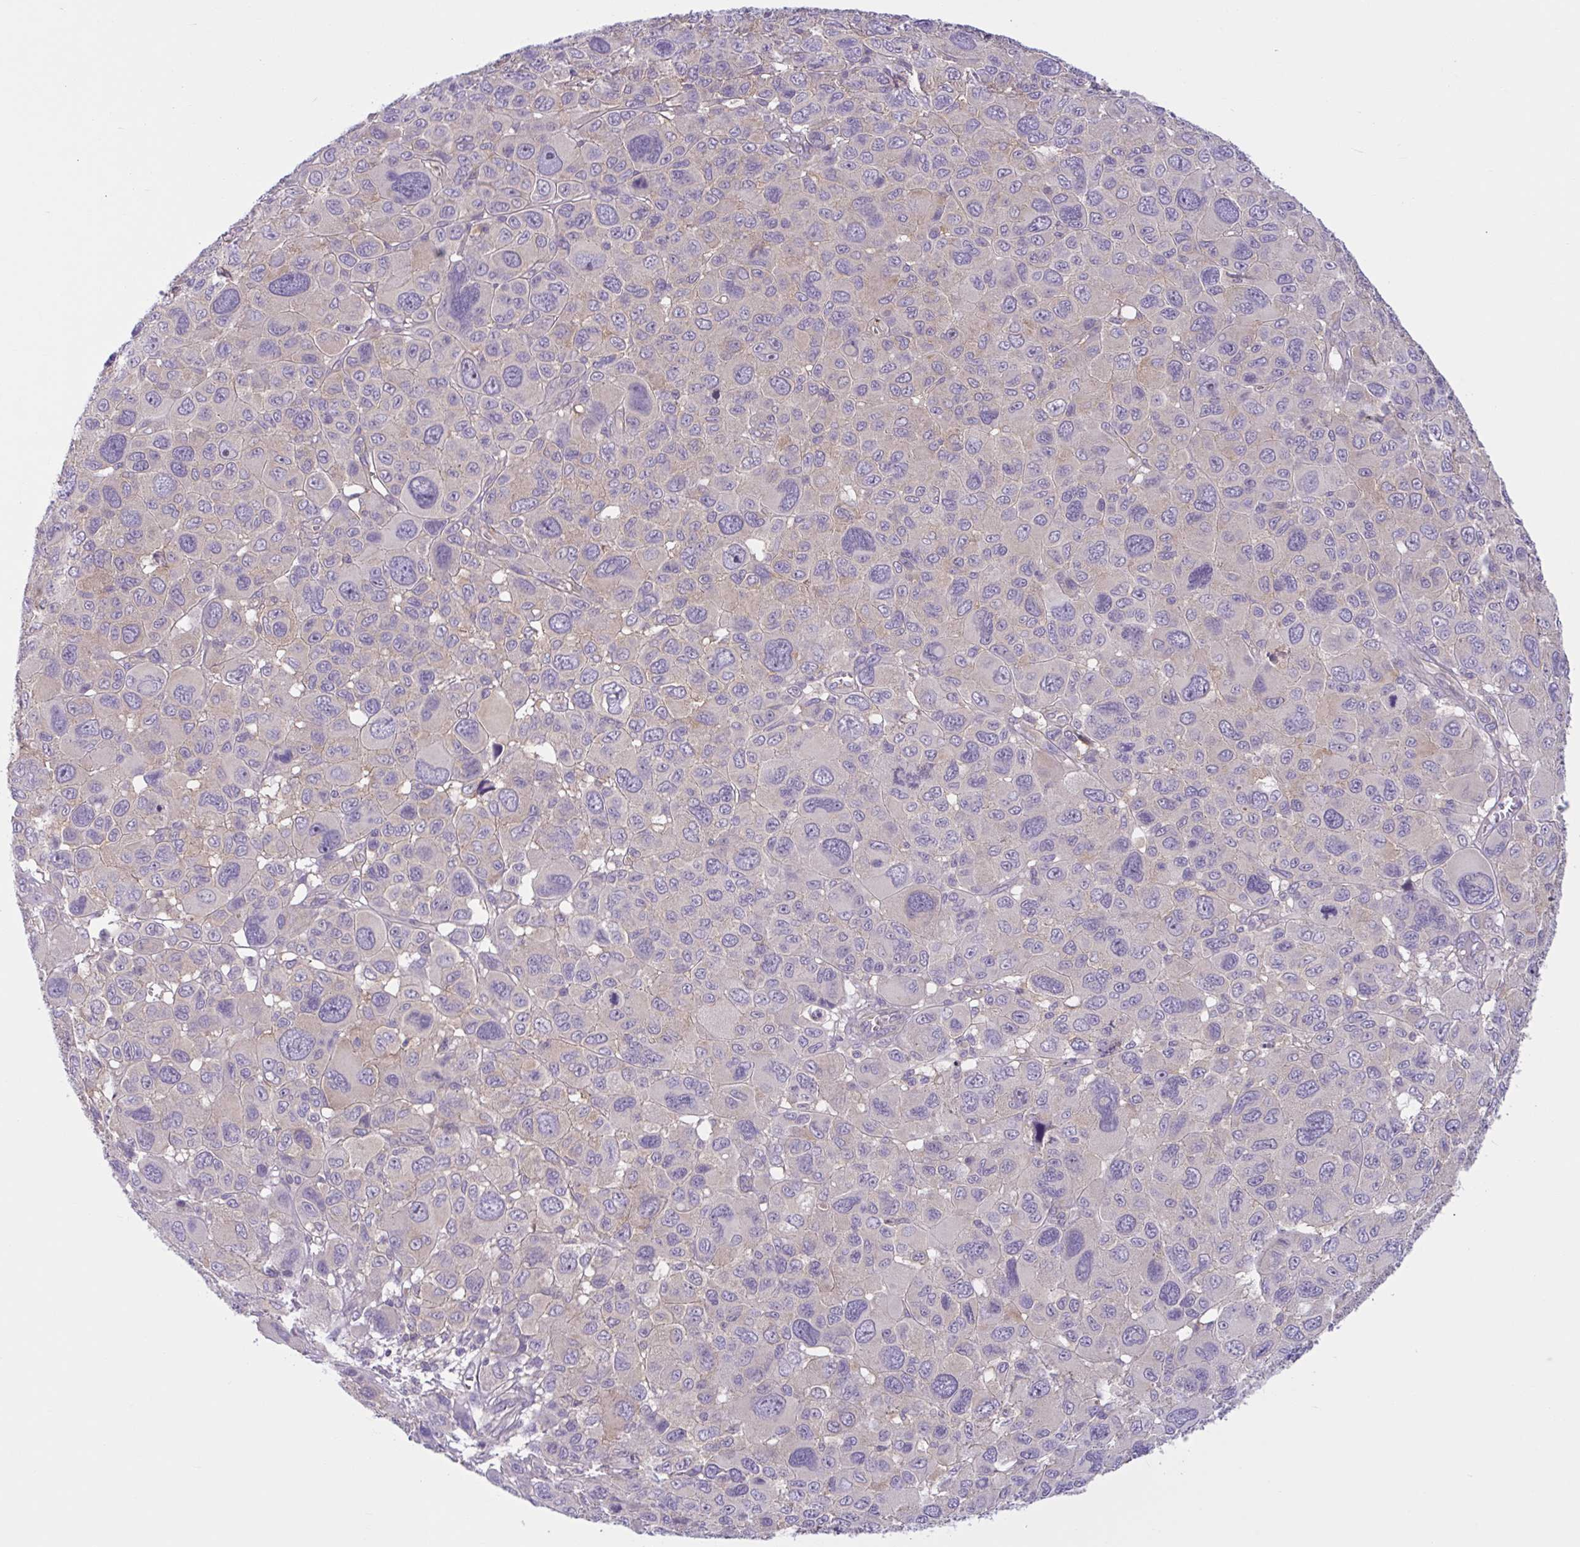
{"staining": {"intensity": "negative", "quantity": "none", "location": "none"}, "tissue": "melanoma", "cell_type": "Tumor cells", "image_type": "cancer", "snomed": [{"axis": "morphology", "description": "Malignant melanoma, NOS"}, {"axis": "topography", "description": "Skin"}], "caption": "IHC photomicrograph of human melanoma stained for a protein (brown), which demonstrates no staining in tumor cells.", "gene": "WNT9B", "patient": {"sex": "female", "age": 66}}